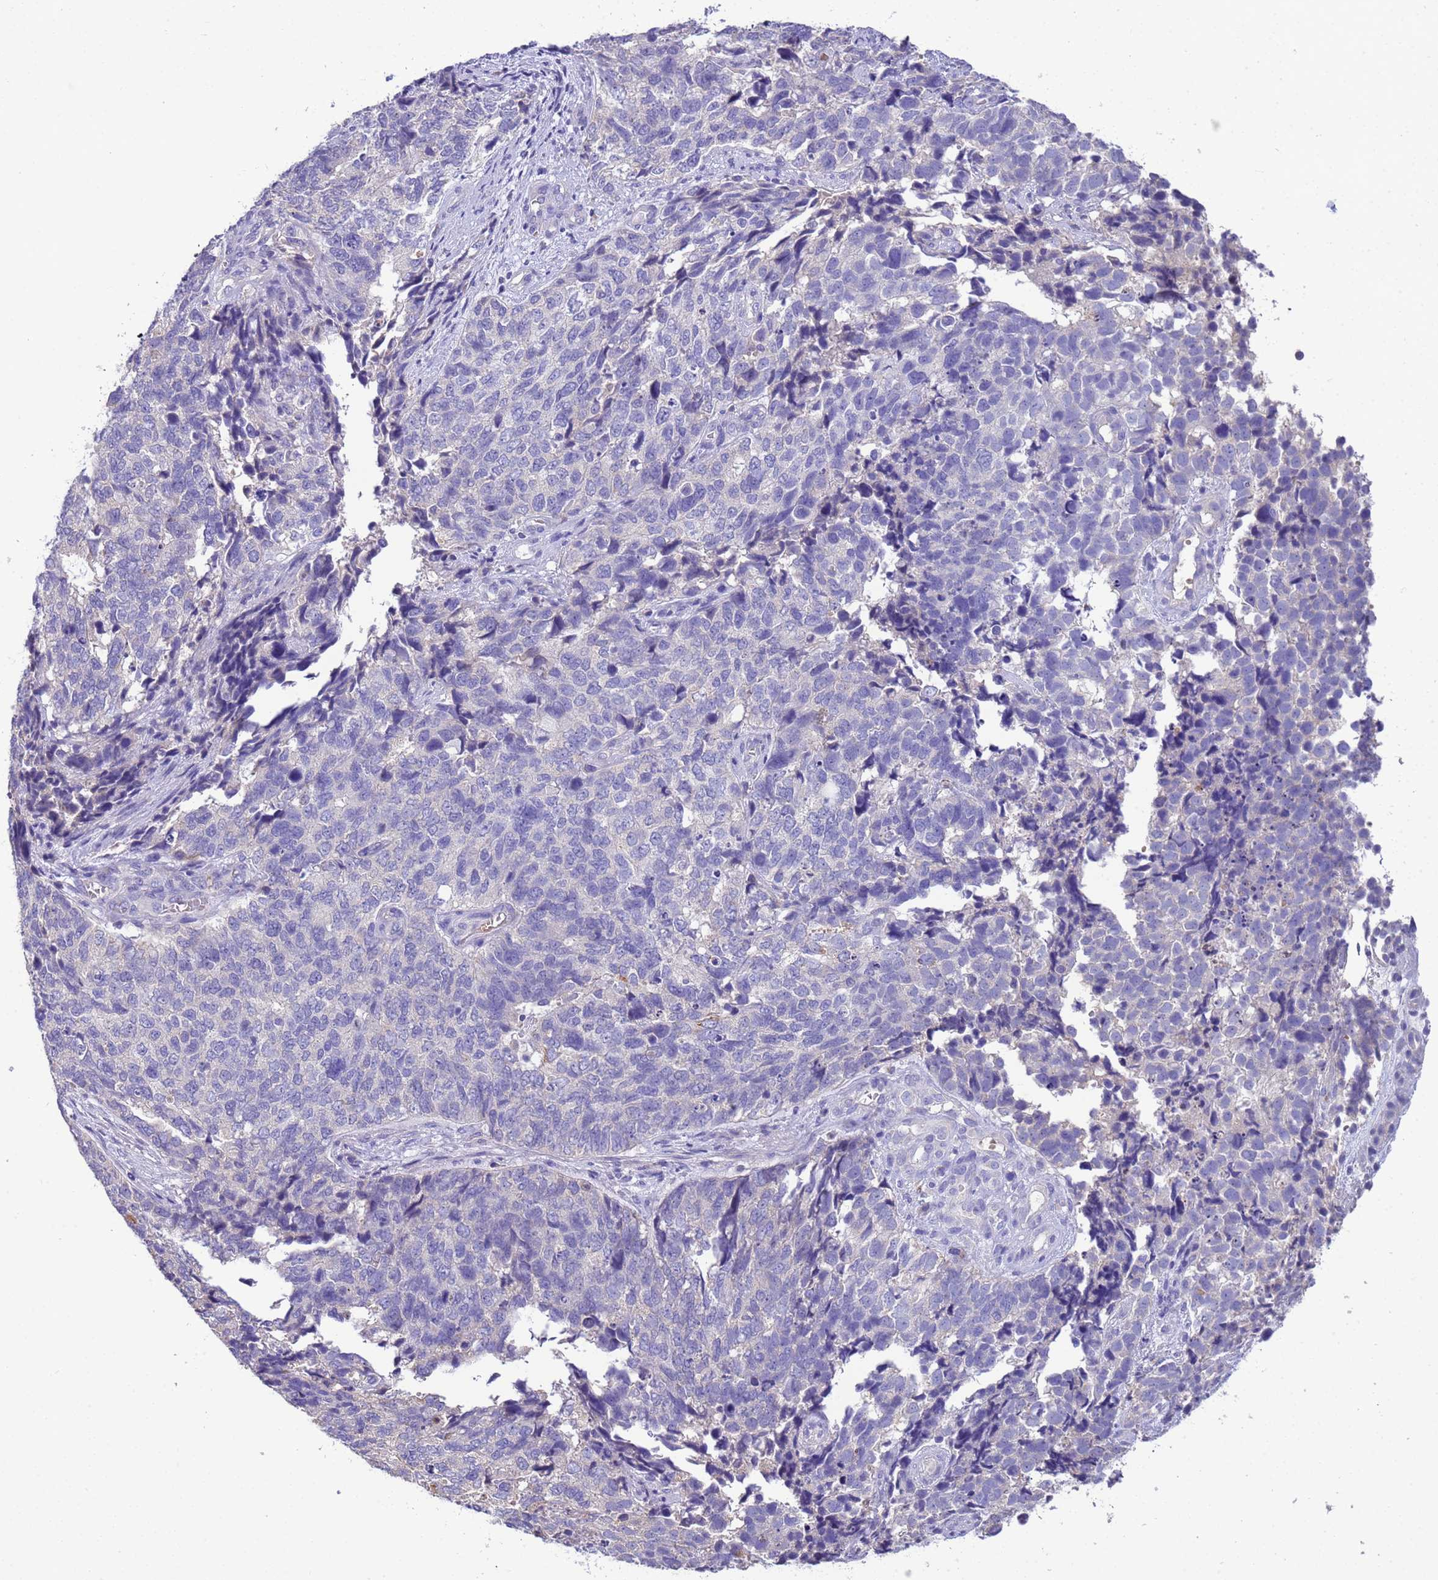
{"staining": {"intensity": "negative", "quantity": "none", "location": "none"}, "tissue": "cervical cancer", "cell_type": "Tumor cells", "image_type": "cancer", "snomed": [{"axis": "morphology", "description": "Squamous cell carcinoma, NOS"}, {"axis": "topography", "description": "Cervix"}], "caption": "A high-resolution micrograph shows immunohistochemistry (IHC) staining of cervical cancer (squamous cell carcinoma), which shows no significant staining in tumor cells.", "gene": "SLC24A3", "patient": {"sex": "female", "age": 63}}